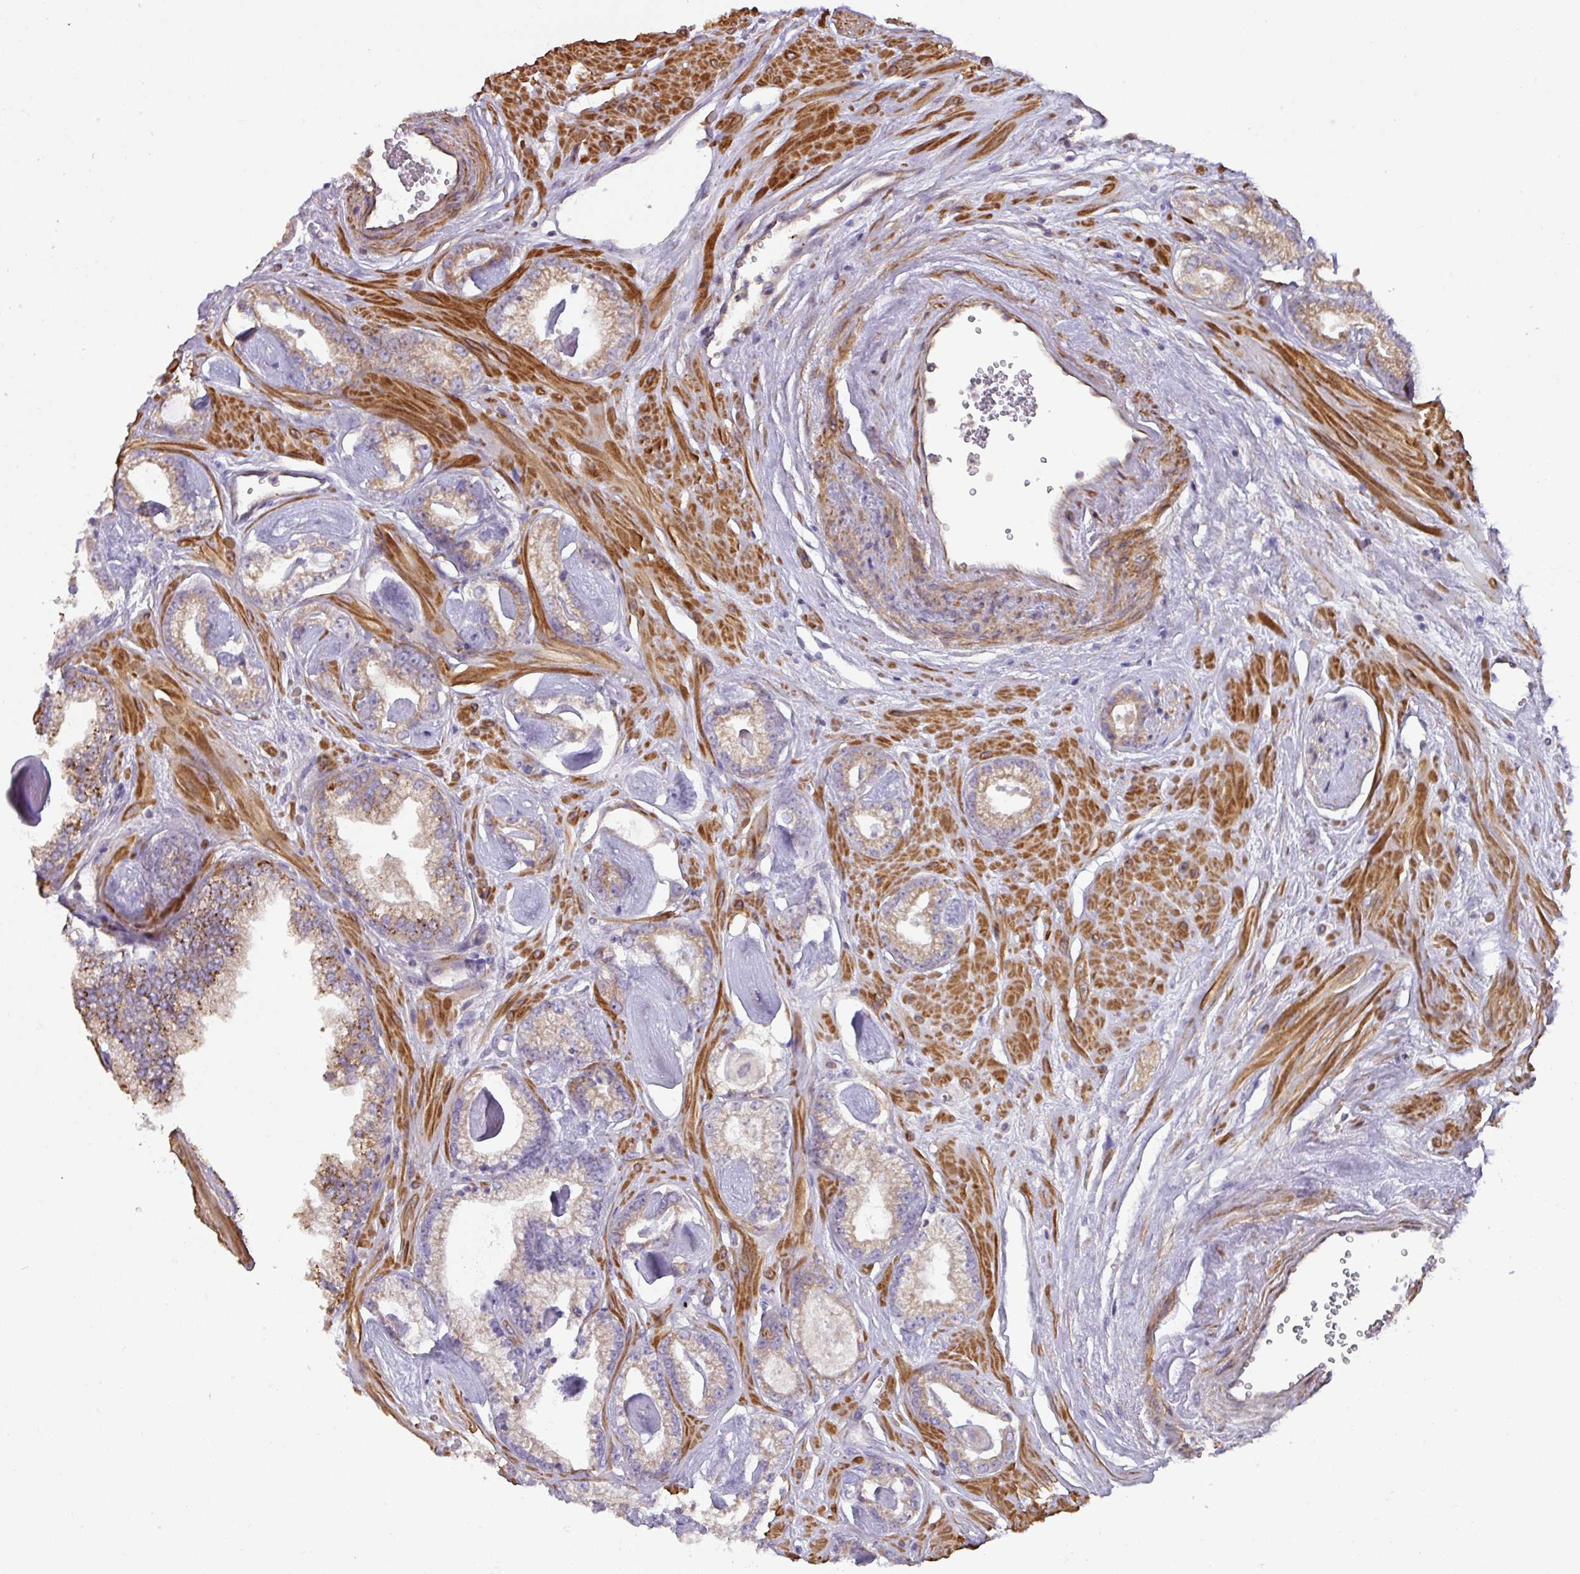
{"staining": {"intensity": "weak", "quantity": "25%-75%", "location": "cytoplasmic/membranous"}, "tissue": "prostate cancer", "cell_type": "Tumor cells", "image_type": "cancer", "snomed": [{"axis": "morphology", "description": "Adenocarcinoma, Low grade"}, {"axis": "topography", "description": "Prostate"}], "caption": "Prostate cancer stained with DAB immunohistochemistry demonstrates low levels of weak cytoplasmic/membranous expression in about 25%-75% of tumor cells.", "gene": "MRRF", "patient": {"sex": "male", "age": 60}}